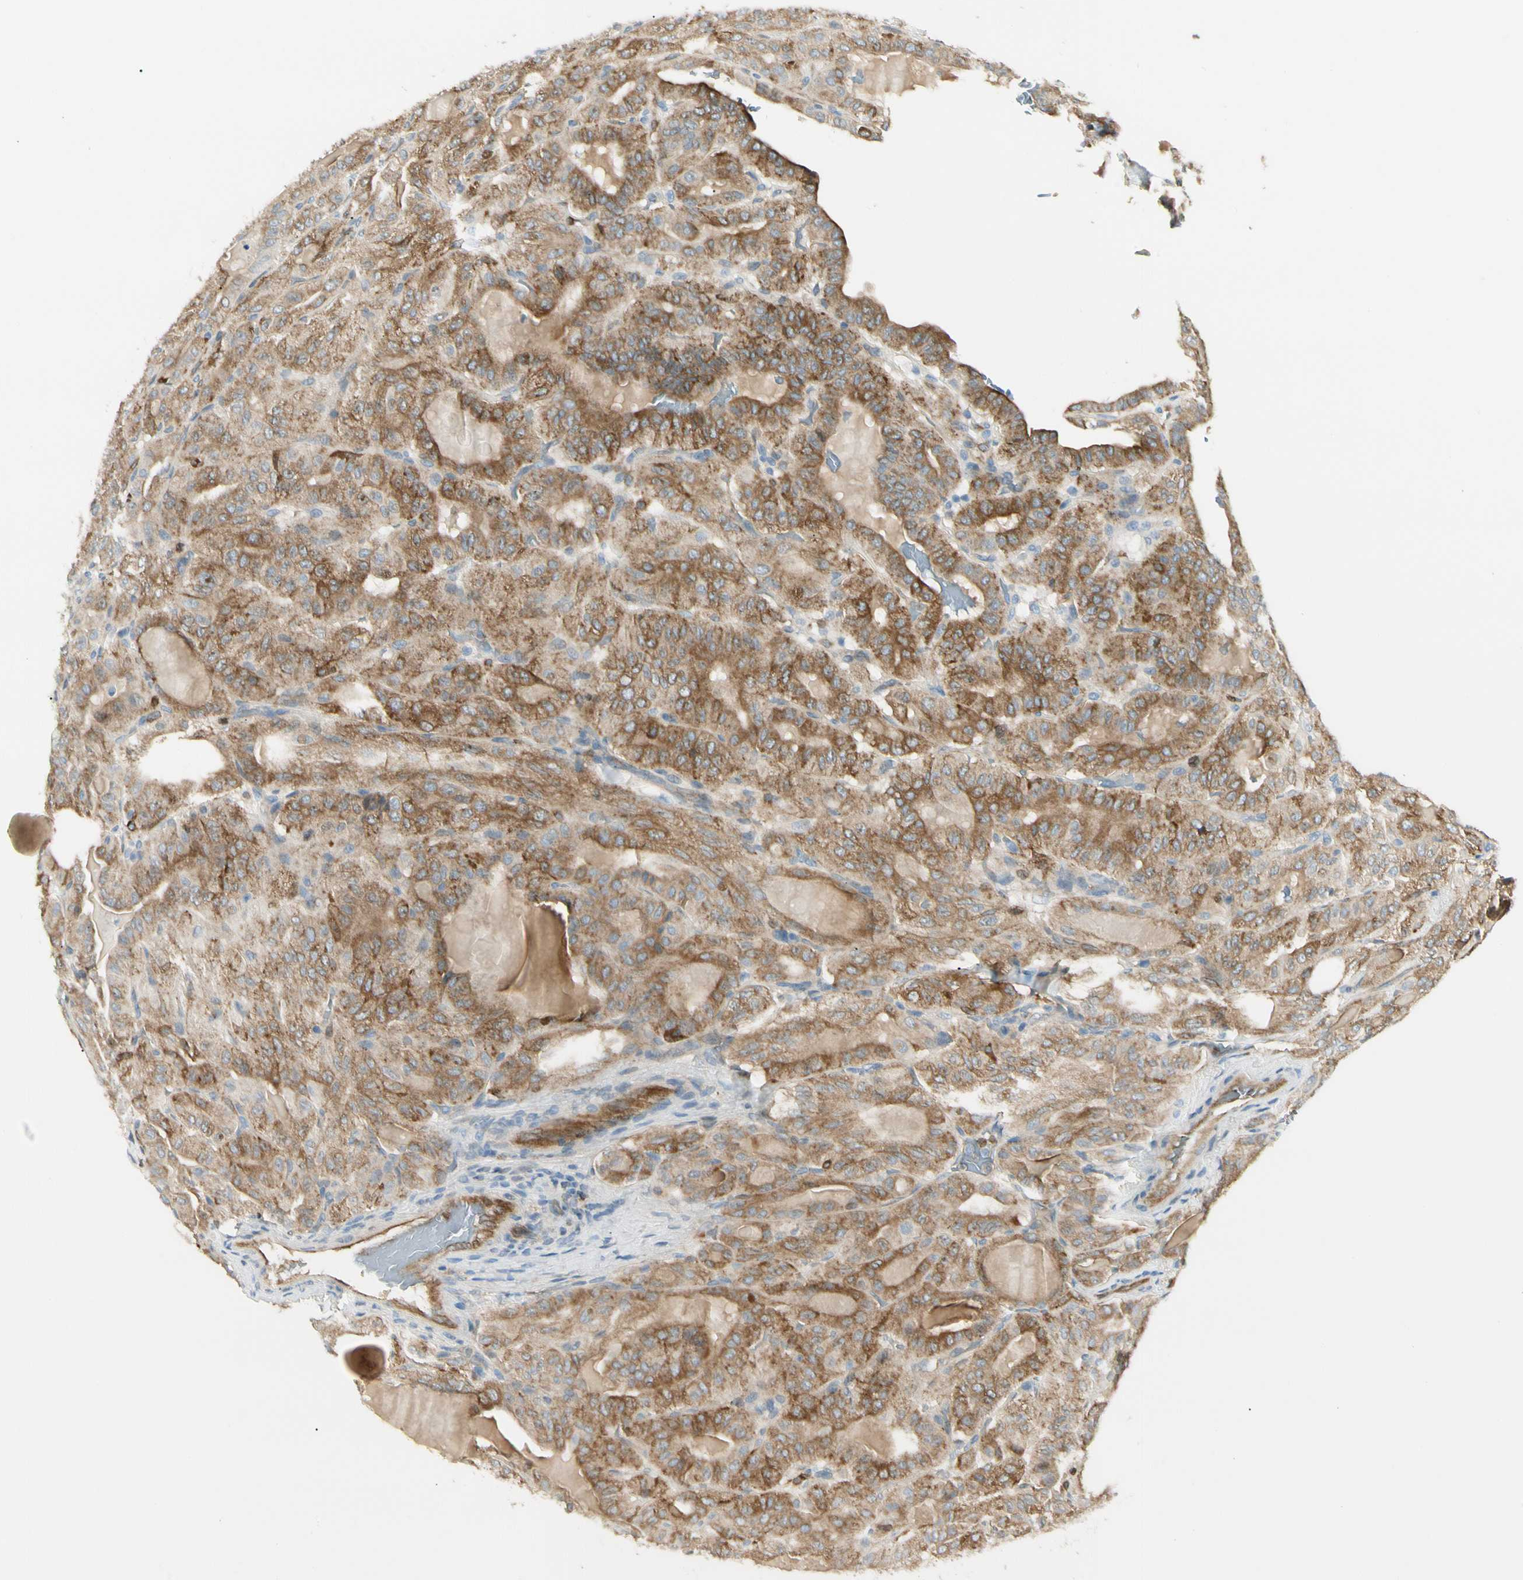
{"staining": {"intensity": "strong", "quantity": ">75%", "location": "cytoplasmic/membranous"}, "tissue": "thyroid cancer", "cell_type": "Tumor cells", "image_type": "cancer", "snomed": [{"axis": "morphology", "description": "Papillary adenocarcinoma, NOS"}, {"axis": "topography", "description": "Thyroid gland"}], "caption": "Immunohistochemistry image of human thyroid cancer (papillary adenocarcinoma) stained for a protein (brown), which reveals high levels of strong cytoplasmic/membranous positivity in about >75% of tumor cells.", "gene": "LPCAT2", "patient": {"sex": "male", "age": 77}}